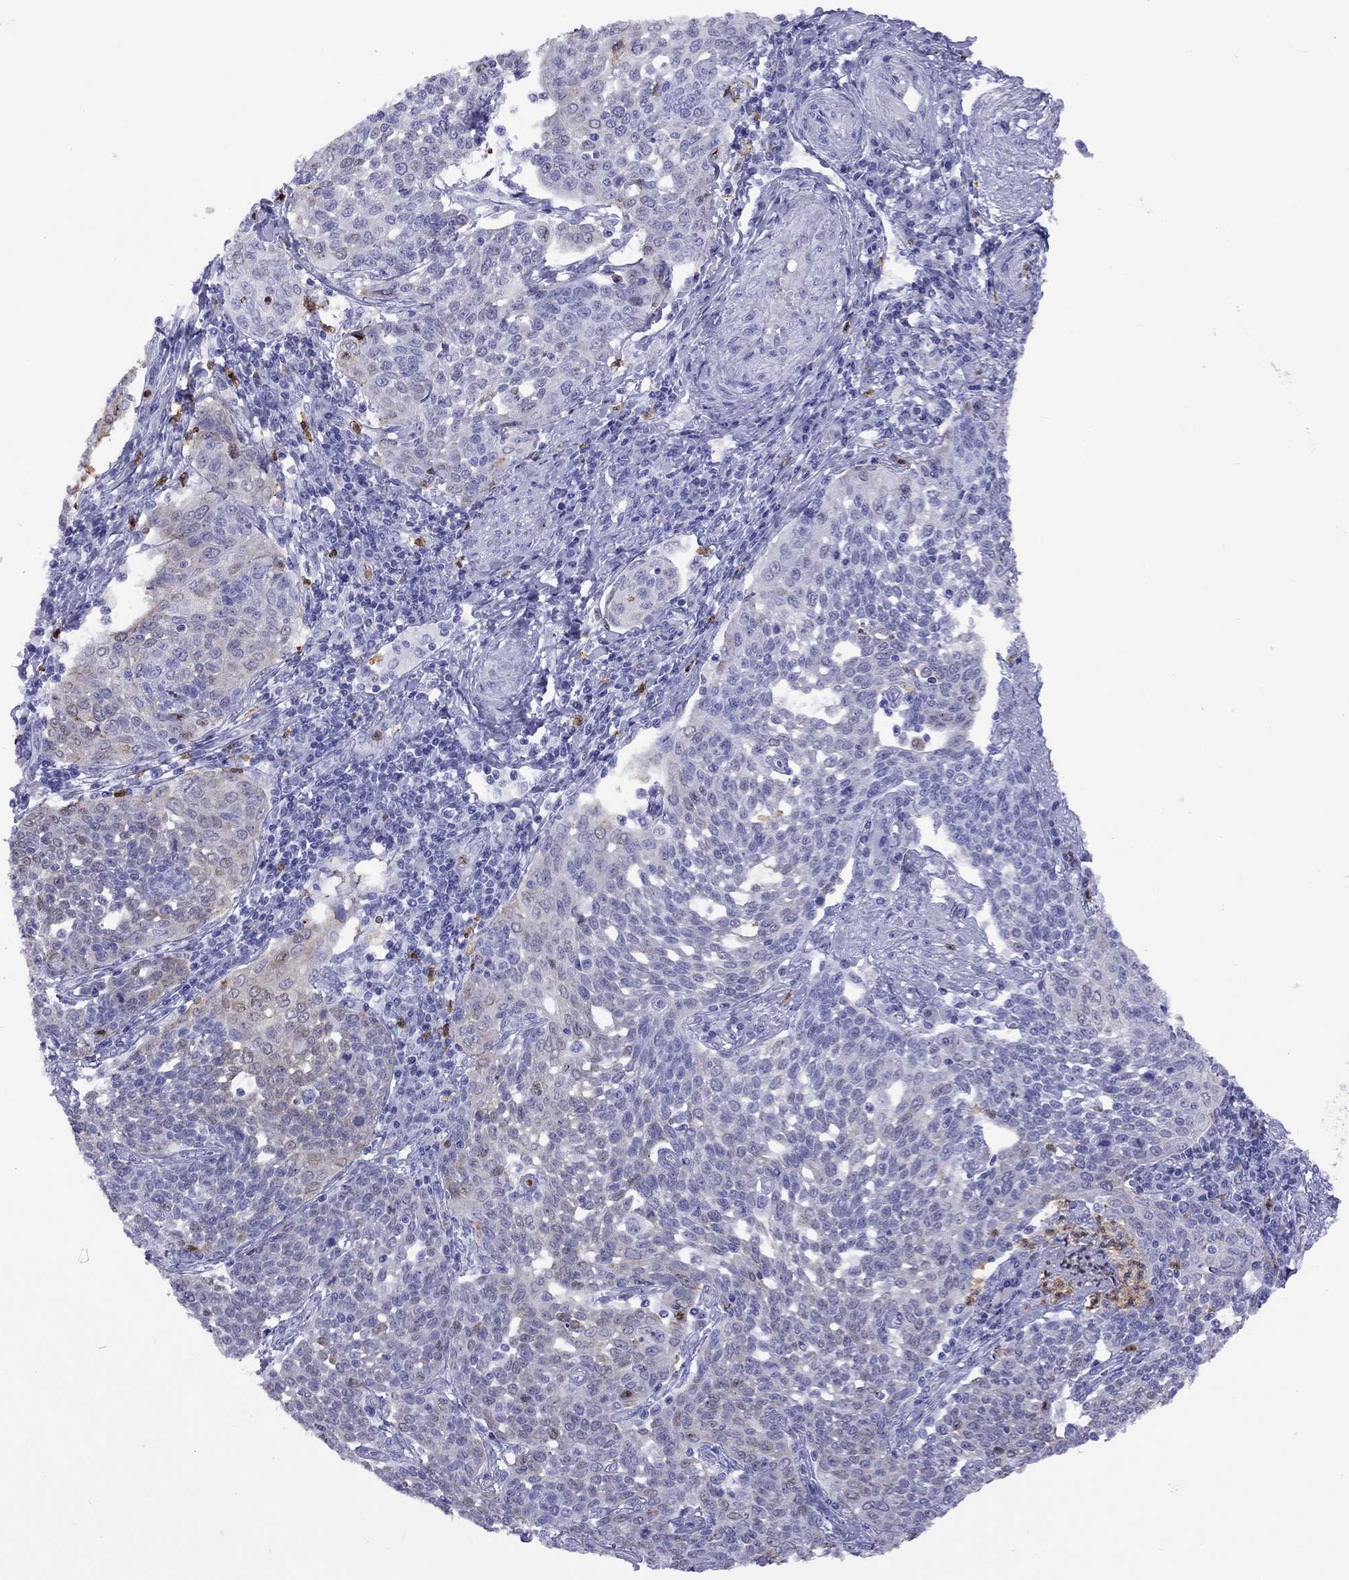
{"staining": {"intensity": "negative", "quantity": "none", "location": "none"}, "tissue": "cervical cancer", "cell_type": "Tumor cells", "image_type": "cancer", "snomed": [{"axis": "morphology", "description": "Squamous cell carcinoma, NOS"}, {"axis": "topography", "description": "Cervix"}], "caption": "Immunohistochemistry of cervical cancer shows no positivity in tumor cells.", "gene": "SLAMF1", "patient": {"sex": "female", "age": 34}}